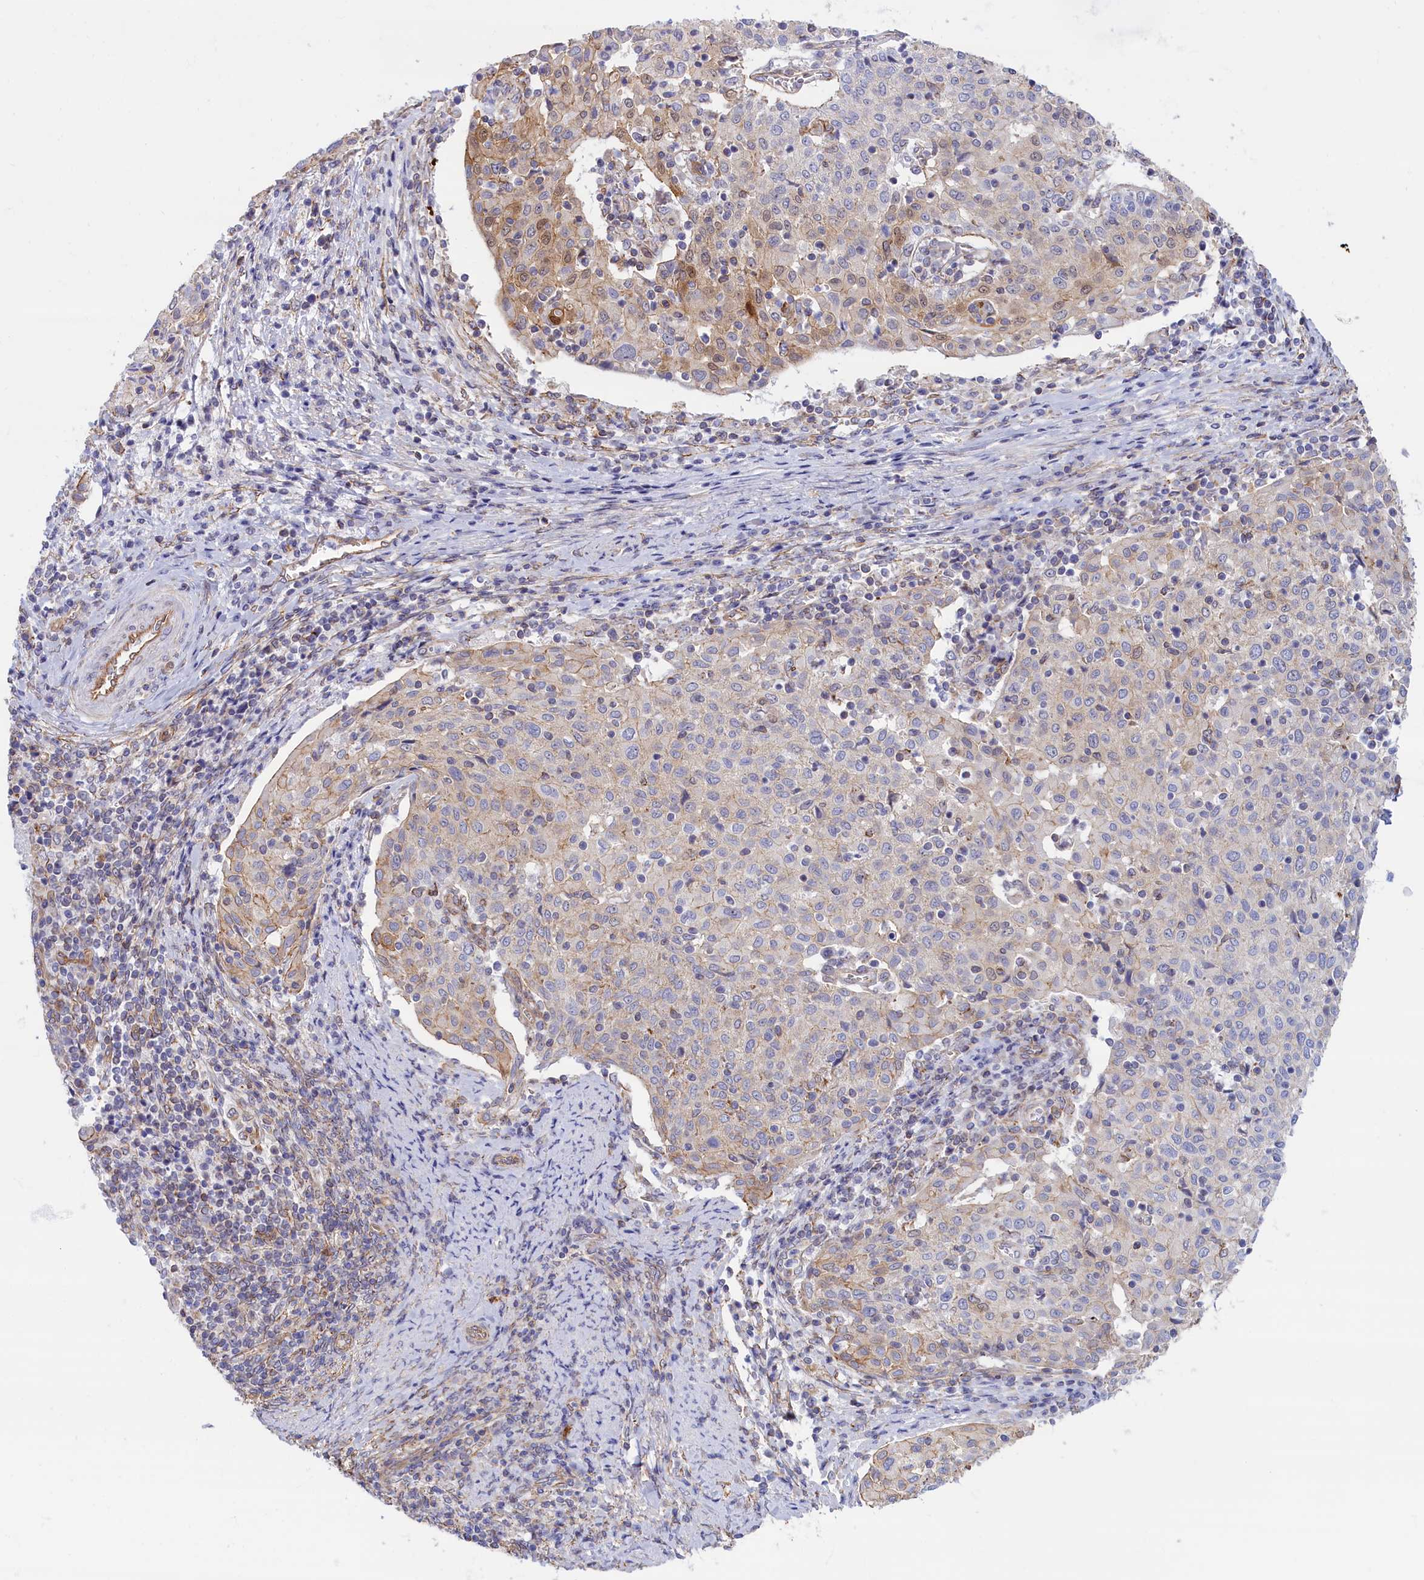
{"staining": {"intensity": "weak", "quantity": "<25%", "location": "cytoplasmic/membranous"}, "tissue": "cervical cancer", "cell_type": "Tumor cells", "image_type": "cancer", "snomed": [{"axis": "morphology", "description": "Squamous cell carcinoma, NOS"}, {"axis": "topography", "description": "Cervix"}], "caption": "Immunohistochemistry micrograph of neoplastic tissue: human cervical cancer (squamous cell carcinoma) stained with DAB demonstrates no significant protein staining in tumor cells.", "gene": "ABCC12", "patient": {"sex": "female", "age": 52}}